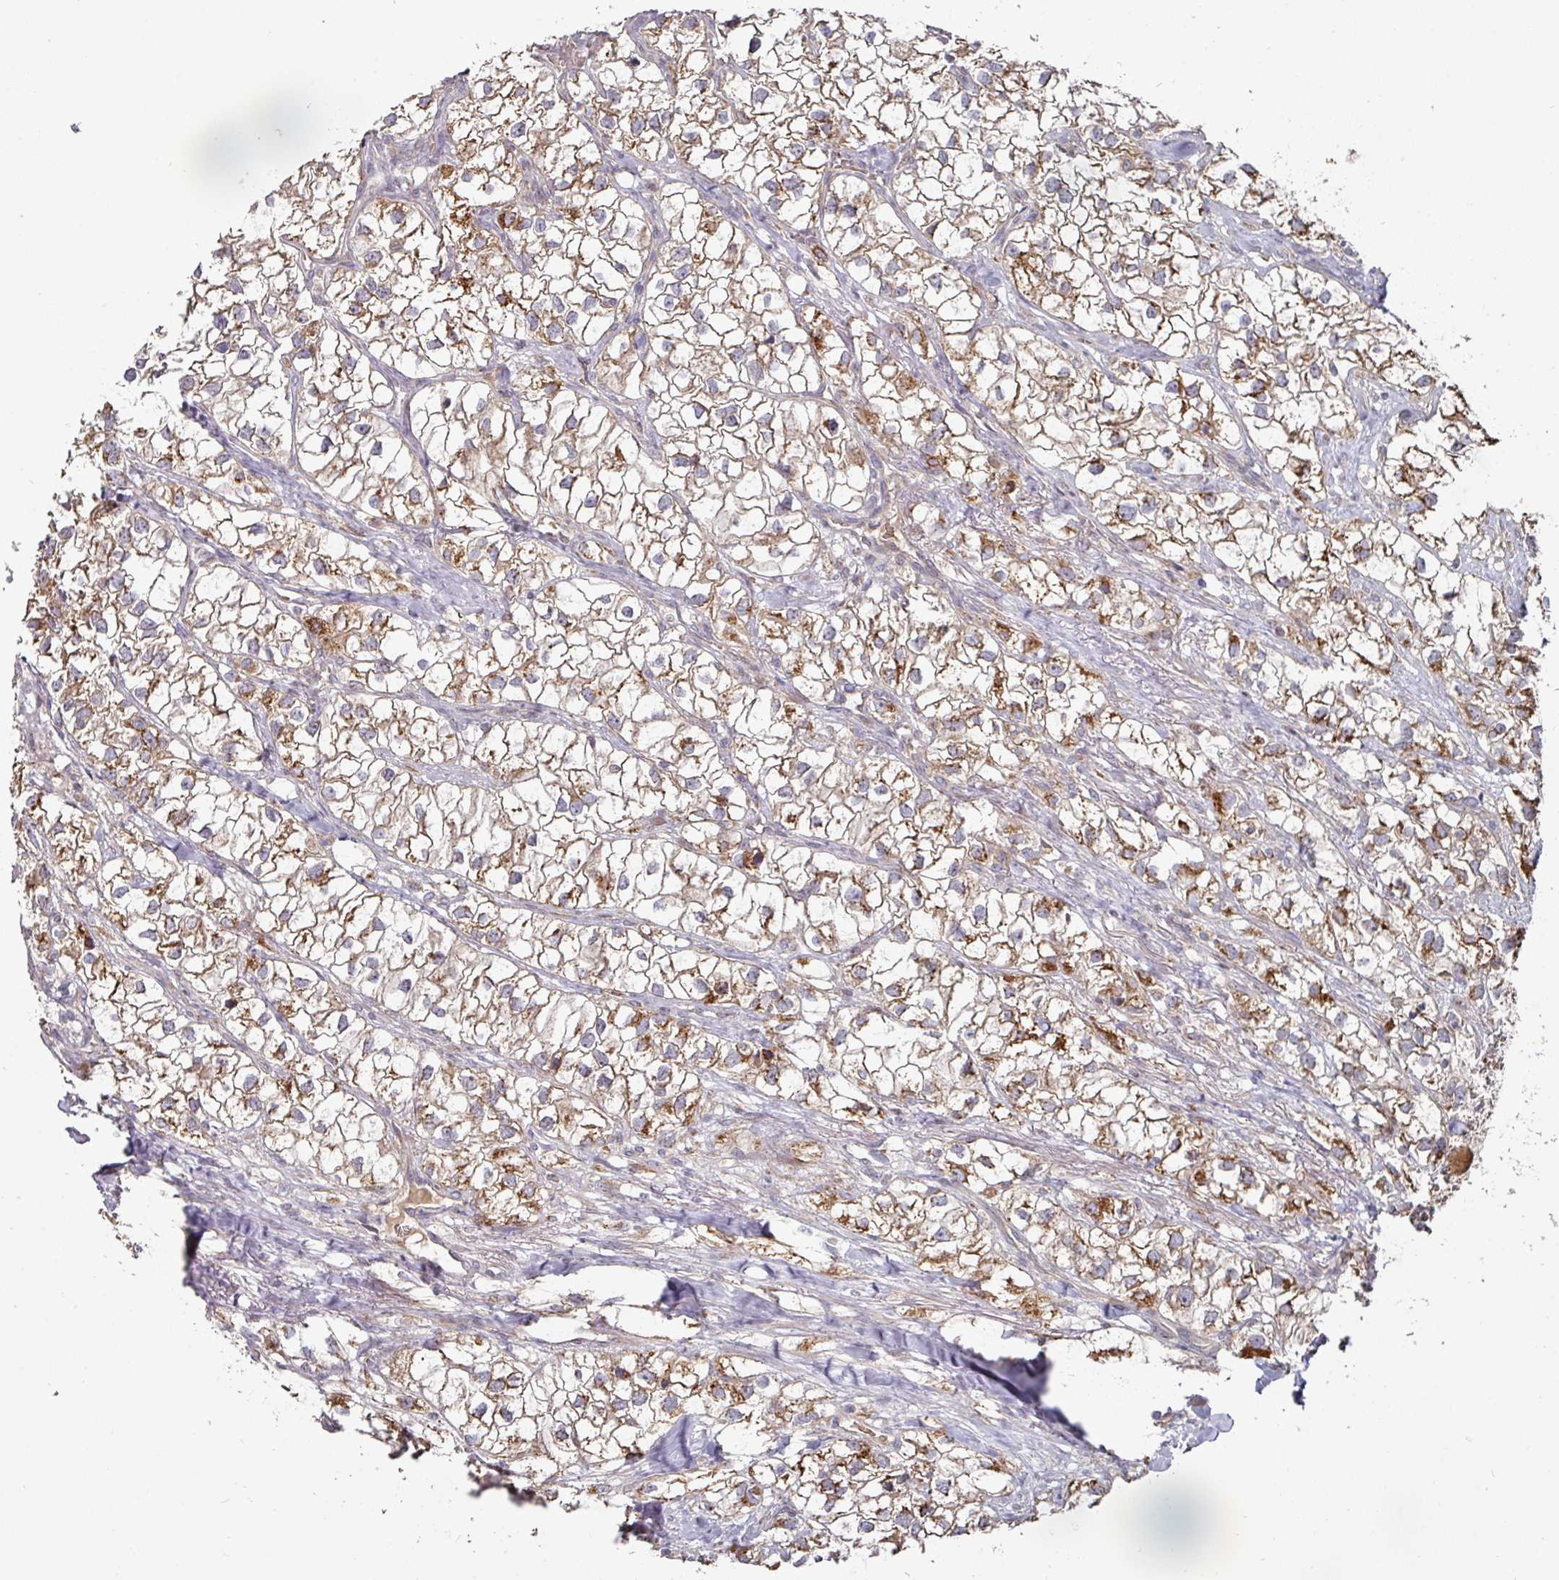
{"staining": {"intensity": "moderate", "quantity": ">75%", "location": "cytoplasmic/membranous"}, "tissue": "renal cancer", "cell_type": "Tumor cells", "image_type": "cancer", "snomed": [{"axis": "morphology", "description": "Adenocarcinoma, NOS"}, {"axis": "topography", "description": "Kidney"}], "caption": "A photomicrograph of renal cancer stained for a protein displays moderate cytoplasmic/membranous brown staining in tumor cells. Using DAB (brown) and hematoxylin (blue) stains, captured at high magnification using brightfield microscopy.", "gene": "DNAJC7", "patient": {"sex": "male", "age": 59}}